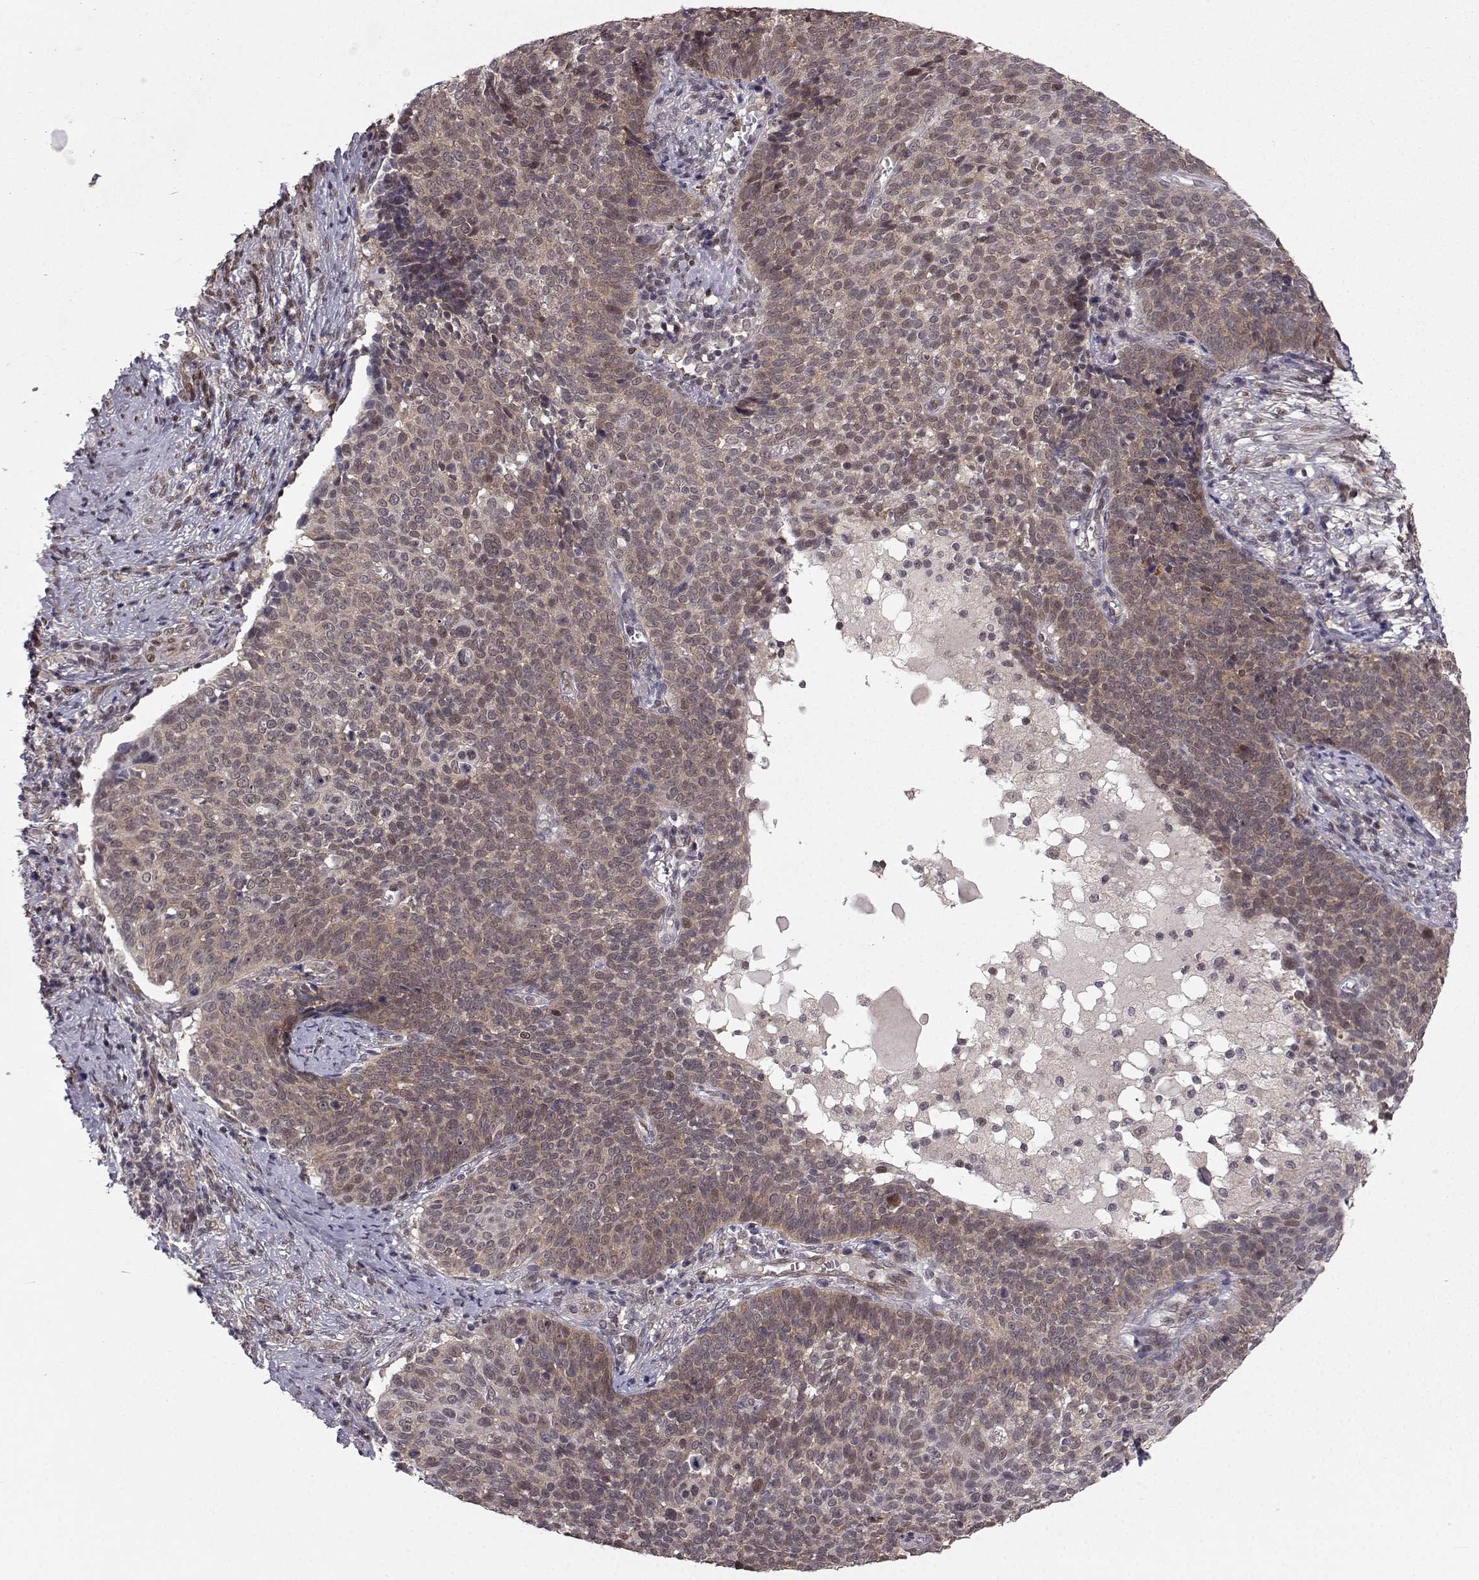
{"staining": {"intensity": "strong", "quantity": "25%-75%", "location": "nuclear"}, "tissue": "cervical cancer", "cell_type": "Tumor cells", "image_type": "cancer", "snomed": [{"axis": "morphology", "description": "Squamous cell carcinoma, NOS"}, {"axis": "topography", "description": "Cervix"}], "caption": "This is a photomicrograph of immunohistochemistry (IHC) staining of cervical cancer (squamous cell carcinoma), which shows strong expression in the nuclear of tumor cells.", "gene": "PKN2", "patient": {"sex": "female", "age": 39}}